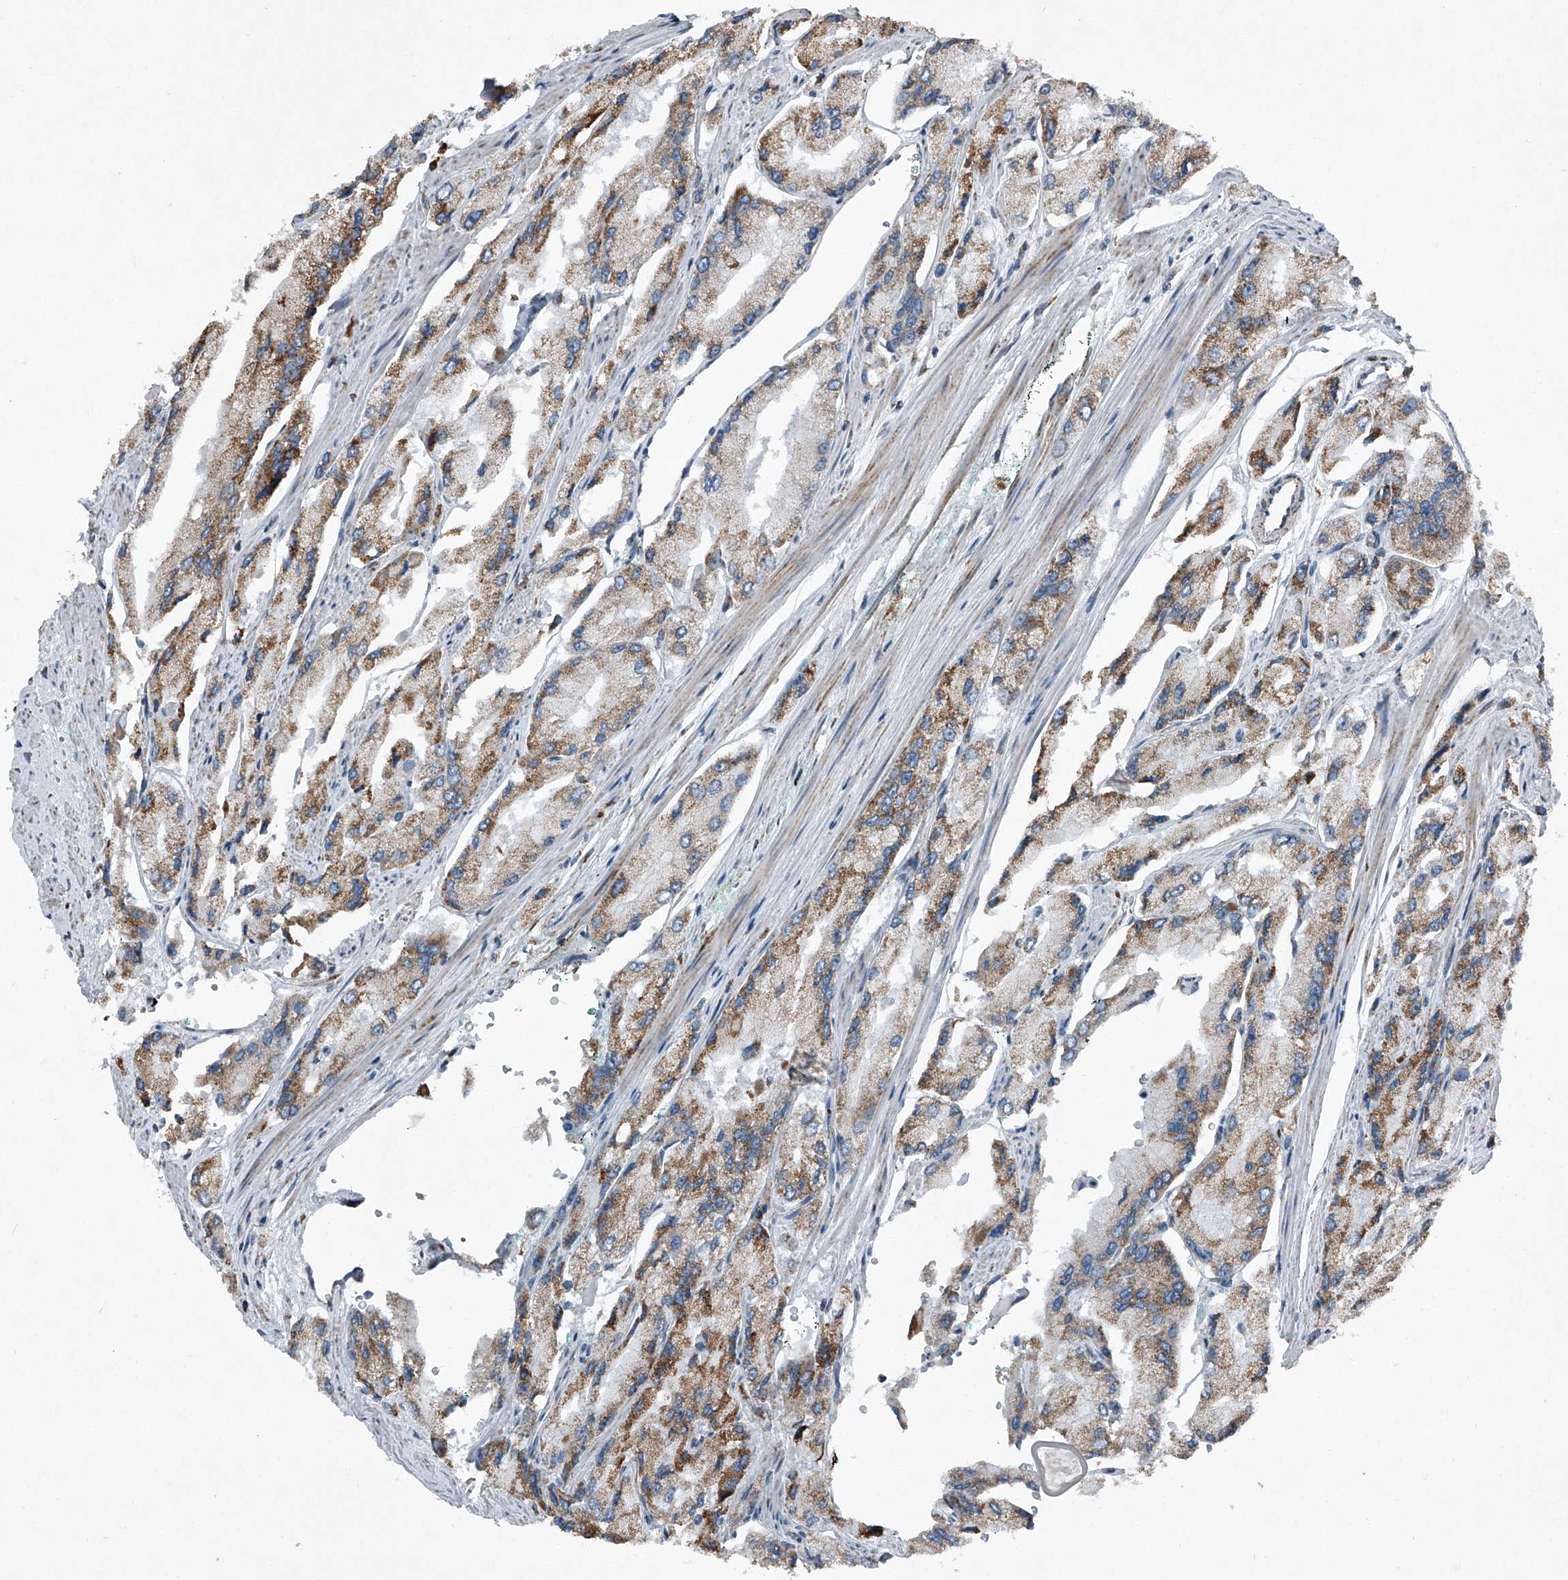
{"staining": {"intensity": "moderate", "quantity": ">75%", "location": "cytoplasmic/membranous"}, "tissue": "prostate cancer", "cell_type": "Tumor cells", "image_type": "cancer", "snomed": [{"axis": "morphology", "description": "Adenocarcinoma, High grade"}, {"axis": "topography", "description": "Prostate"}], "caption": "Immunohistochemistry photomicrograph of human prostate adenocarcinoma (high-grade) stained for a protein (brown), which reveals medium levels of moderate cytoplasmic/membranous positivity in about >75% of tumor cells.", "gene": "CHRNA7", "patient": {"sex": "male", "age": 58}}